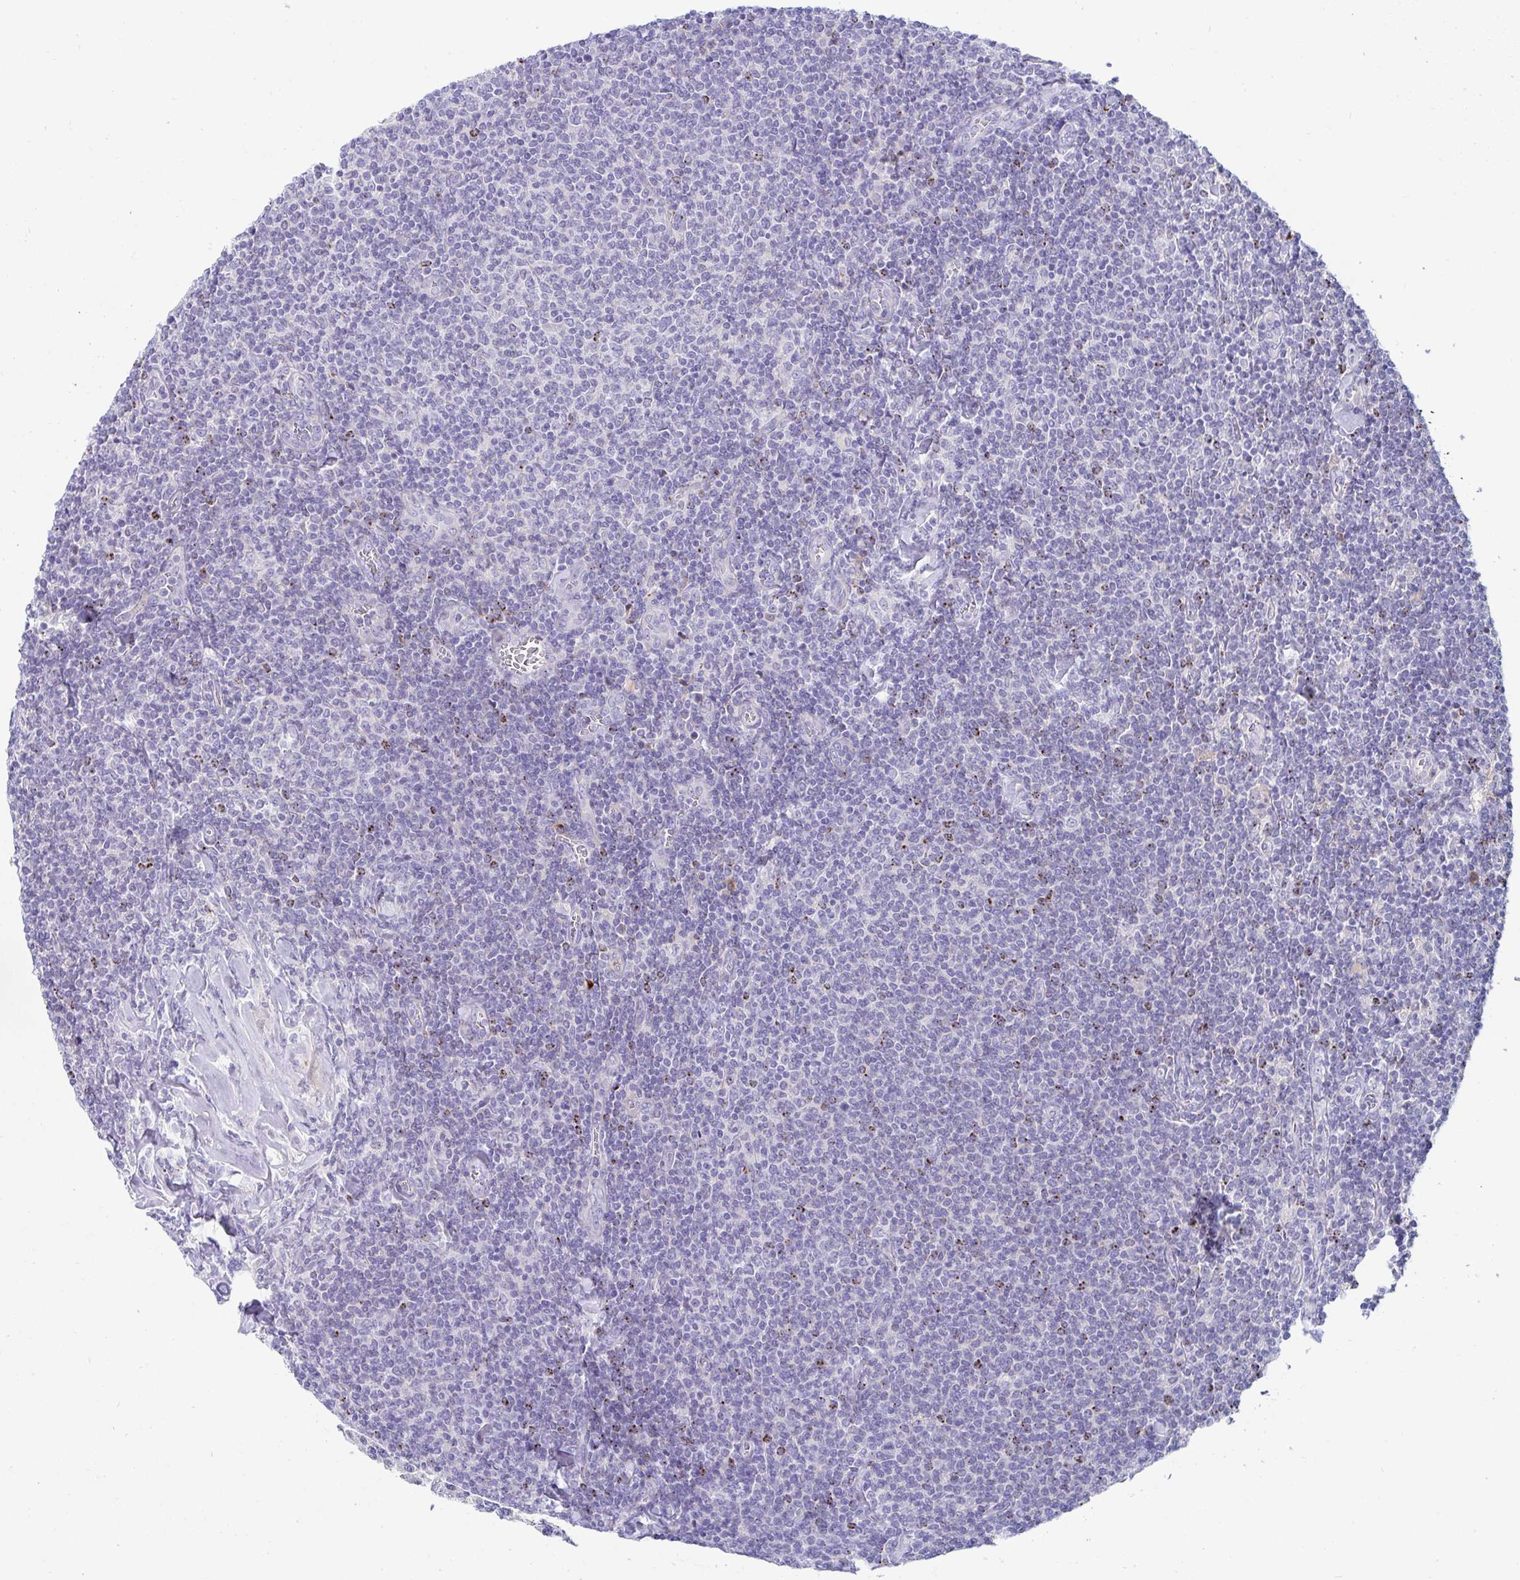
{"staining": {"intensity": "negative", "quantity": "none", "location": "none"}, "tissue": "lymphoma", "cell_type": "Tumor cells", "image_type": "cancer", "snomed": [{"axis": "morphology", "description": "Malignant lymphoma, non-Hodgkin's type, Low grade"}, {"axis": "topography", "description": "Lymph node"}], "caption": "An immunohistochemistry image of lymphoma is shown. There is no staining in tumor cells of lymphoma. (DAB (3,3'-diaminobenzidine) IHC visualized using brightfield microscopy, high magnification).", "gene": "C4orf17", "patient": {"sex": "male", "age": 52}}